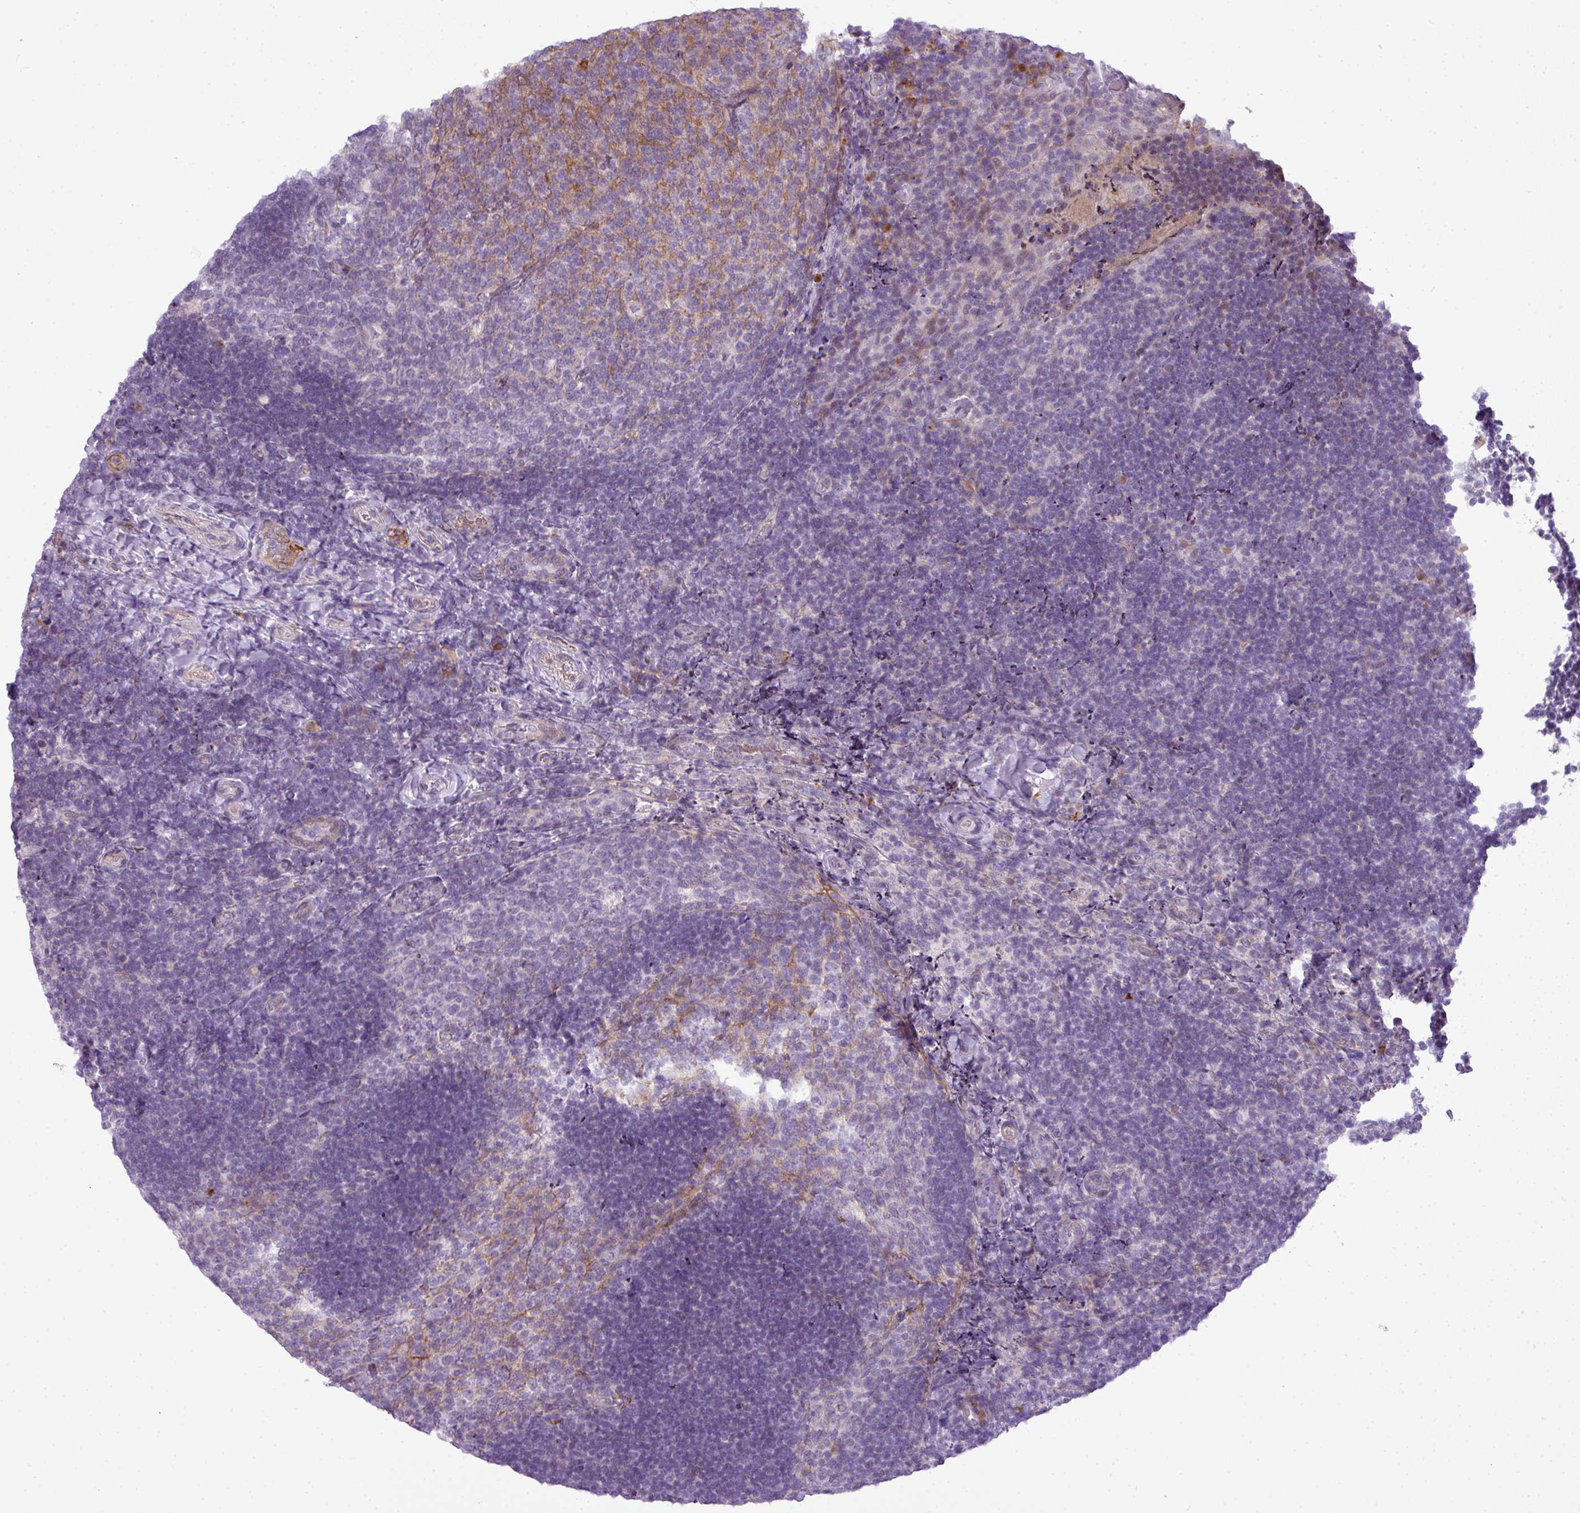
{"staining": {"intensity": "negative", "quantity": "none", "location": "none"}, "tissue": "tonsil", "cell_type": "Germinal center cells", "image_type": "normal", "snomed": [{"axis": "morphology", "description": "Normal tissue, NOS"}, {"axis": "topography", "description": "Tonsil"}], "caption": "Immunohistochemistry (IHC) histopathology image of normal human tonsil stained for a protein (brown), which reveals no expression in germinal center cells. The staining was performed using DAB (3,3'-diaminobenzidine) to visualize the protein expression in brown, while the nuclei were stained in blue with hematoxylin (Magnification: 20x).", "gene": "C4A", "patient": {"sex": "female", "age": 10}}